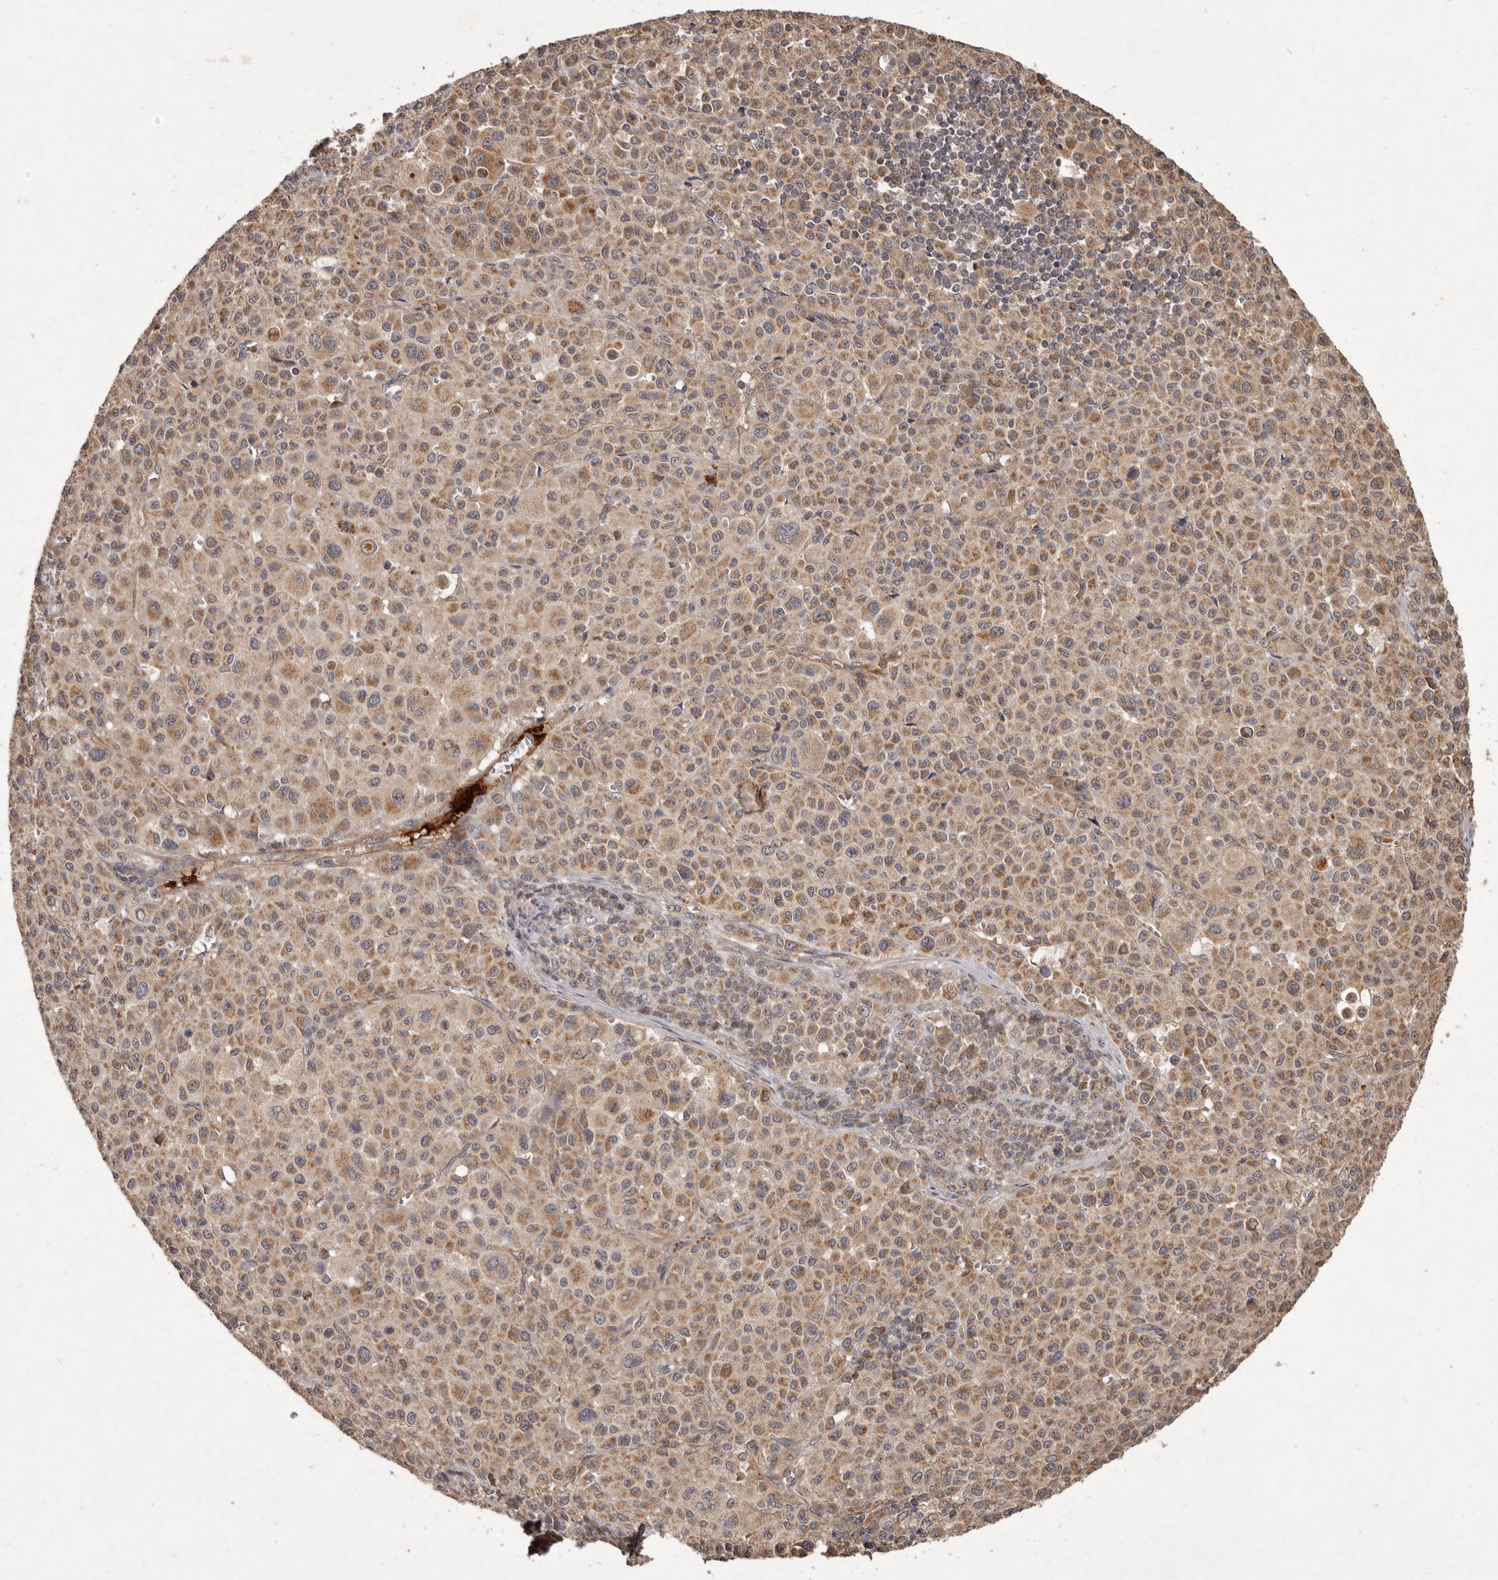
{"staining": {"intensity": "moderate", "quantity": ">75%", "location": "cytoplasmic/membranous"}, "tissue": "melanoma", "cell_type": "Tumor cells", "image_type": "cancer", "snomed": [{"axis": "morphology", "description": "Malignant melanoma, Metastatic site"}, {"axis": "topography", "description": "Skin"}], "caption": "Brown immunohistochemical staining in melanoma reveals moderate cytoplasmic/membranous staining in about >75% of tumor cells. Ihc stains the protein of interest in brown and the nuclei are stained blue.", "gene": "SEMA3A", "patient": {"sex": "female", "age": 74}}